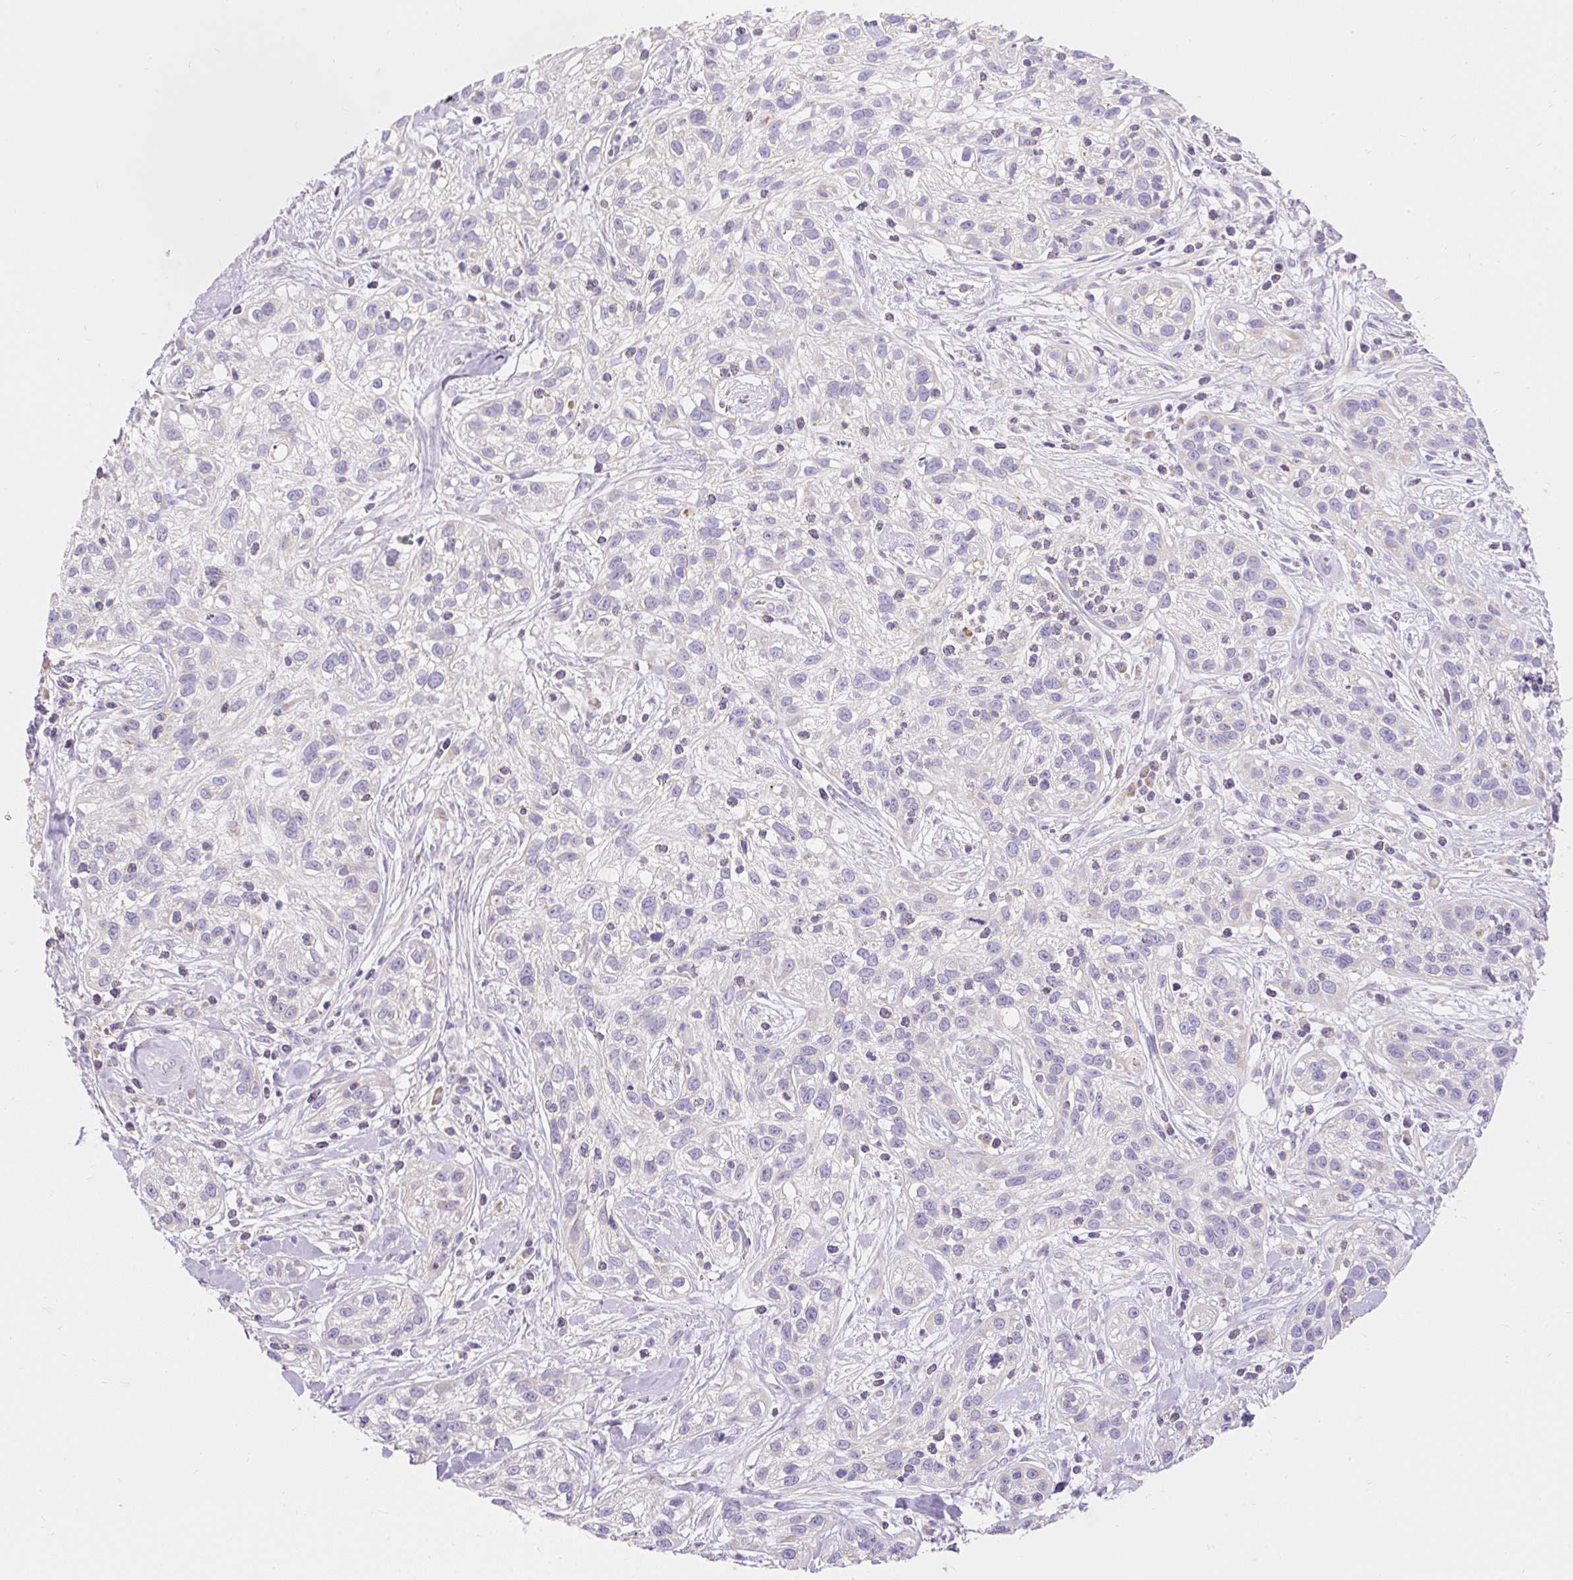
{"staining": {"intensity": "negative", "quantity": "none", "location": "none"}, "tissue": "skin cancer", "cell_type": "Tumor cells", "image_type": "cancer", "snomed": [{"axis": "morphology", "description": "Squamous cell carcinoma, NOS"}, {"axis": "topography", "description": "Skin"}], "caption": "Immunohistochemistry of human skin cancer (squamous cell carcinoma) exhibits no positivity in tumor cells.", "gene": "PMAIP1", "patient": {"sex": "male", "age": 82}}